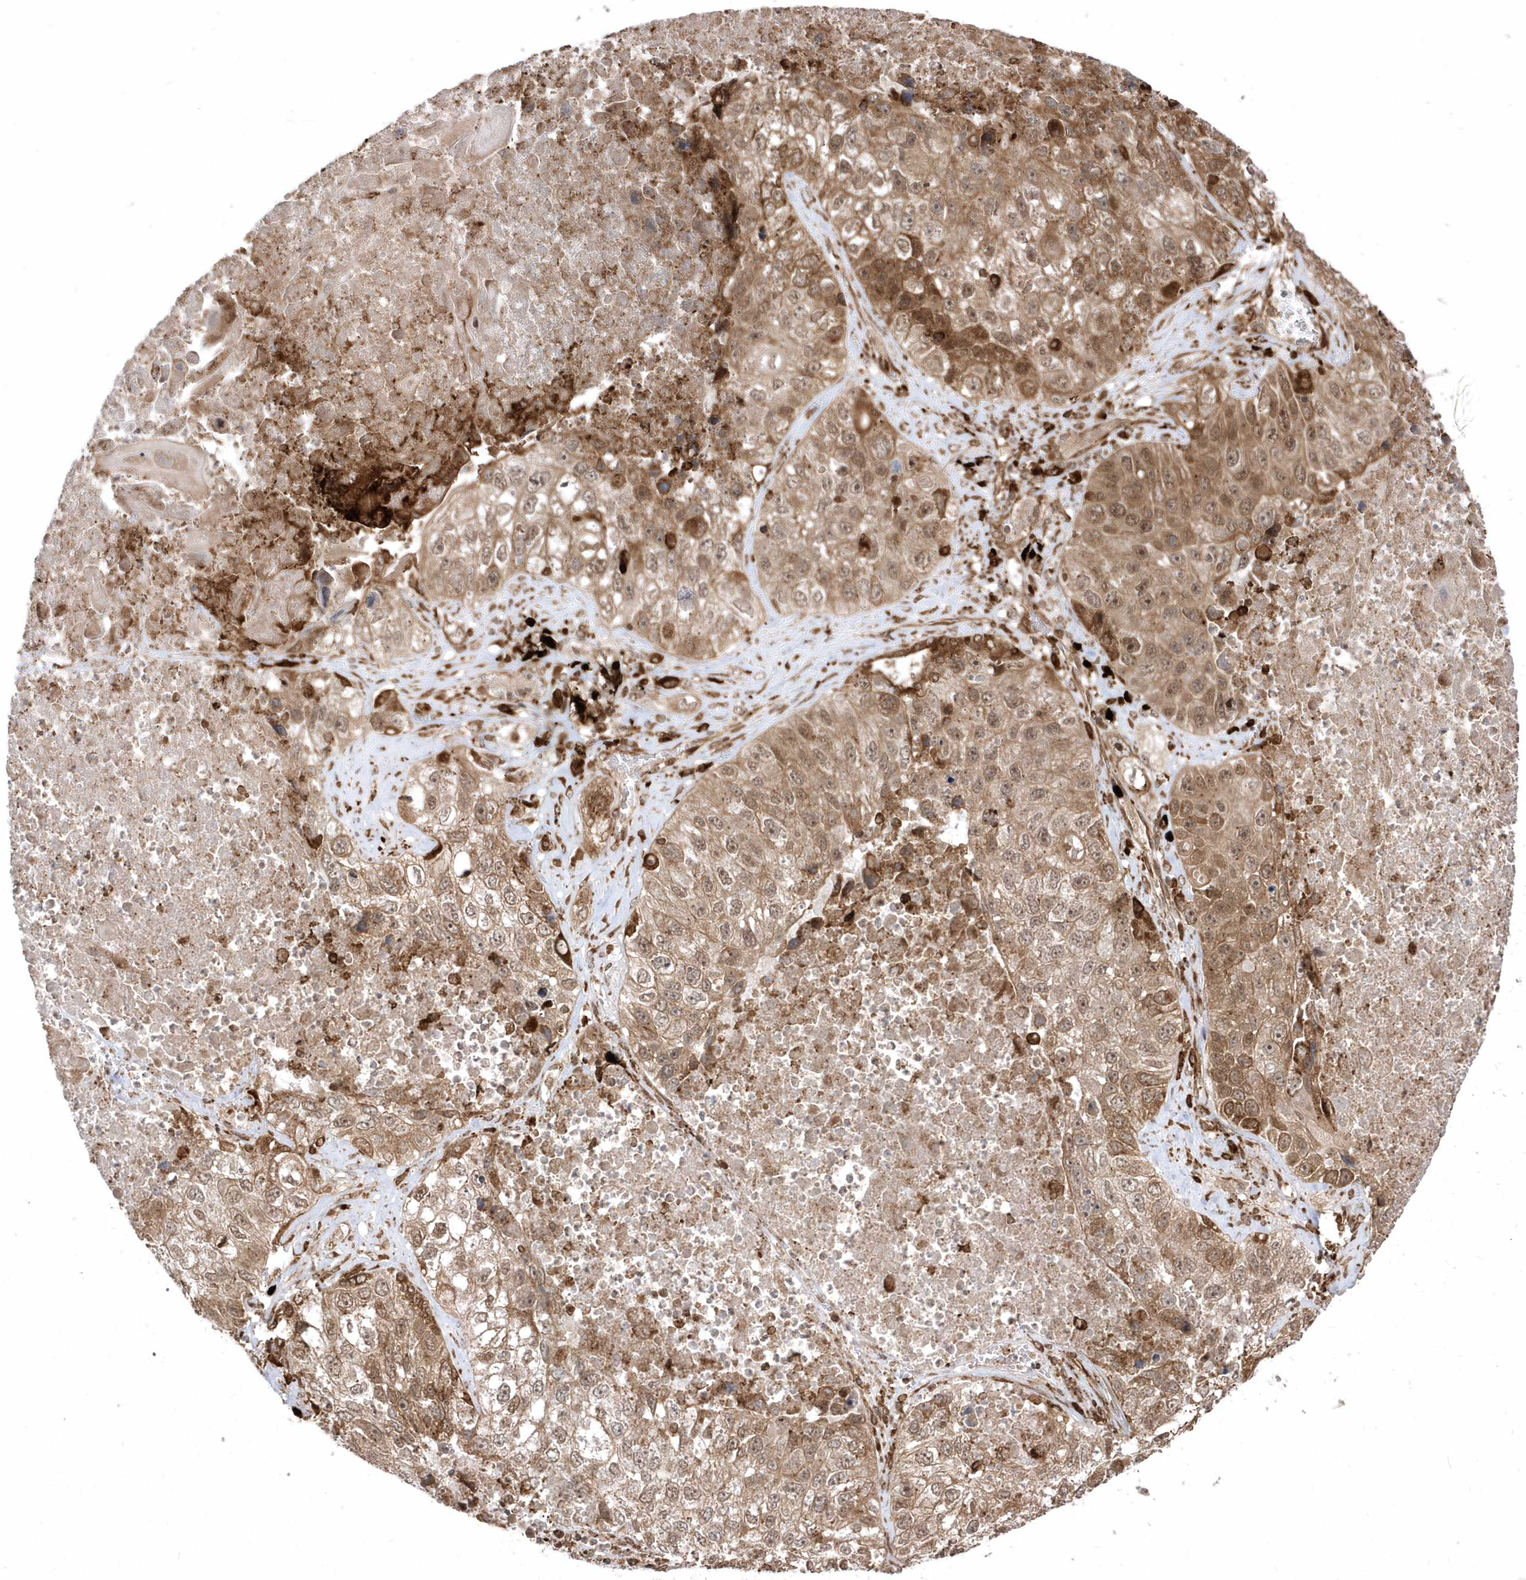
{"staining": {"intensity": "moderate", "quantity": ">75%", "location": "cytoplasmic/membranous"}, "tissue": "lung cancer", "cell_type": "Tumor cells", "image_type": "cancer", "snomed": [{"axis": "morphology", "description": "Squamous cell carcinoma, NOS"}, {"axis": "topography", "description": "Lung"}], "caption": "Immunohistochemical staining of human lung cancer (squamous cell carcinoma) reveals medium levels of moderate cytoplasmic/membranous staining in approximately >75% of tumor cells.", "gene": "EPC2", "patient": {"sex": "male", "age": 61}}